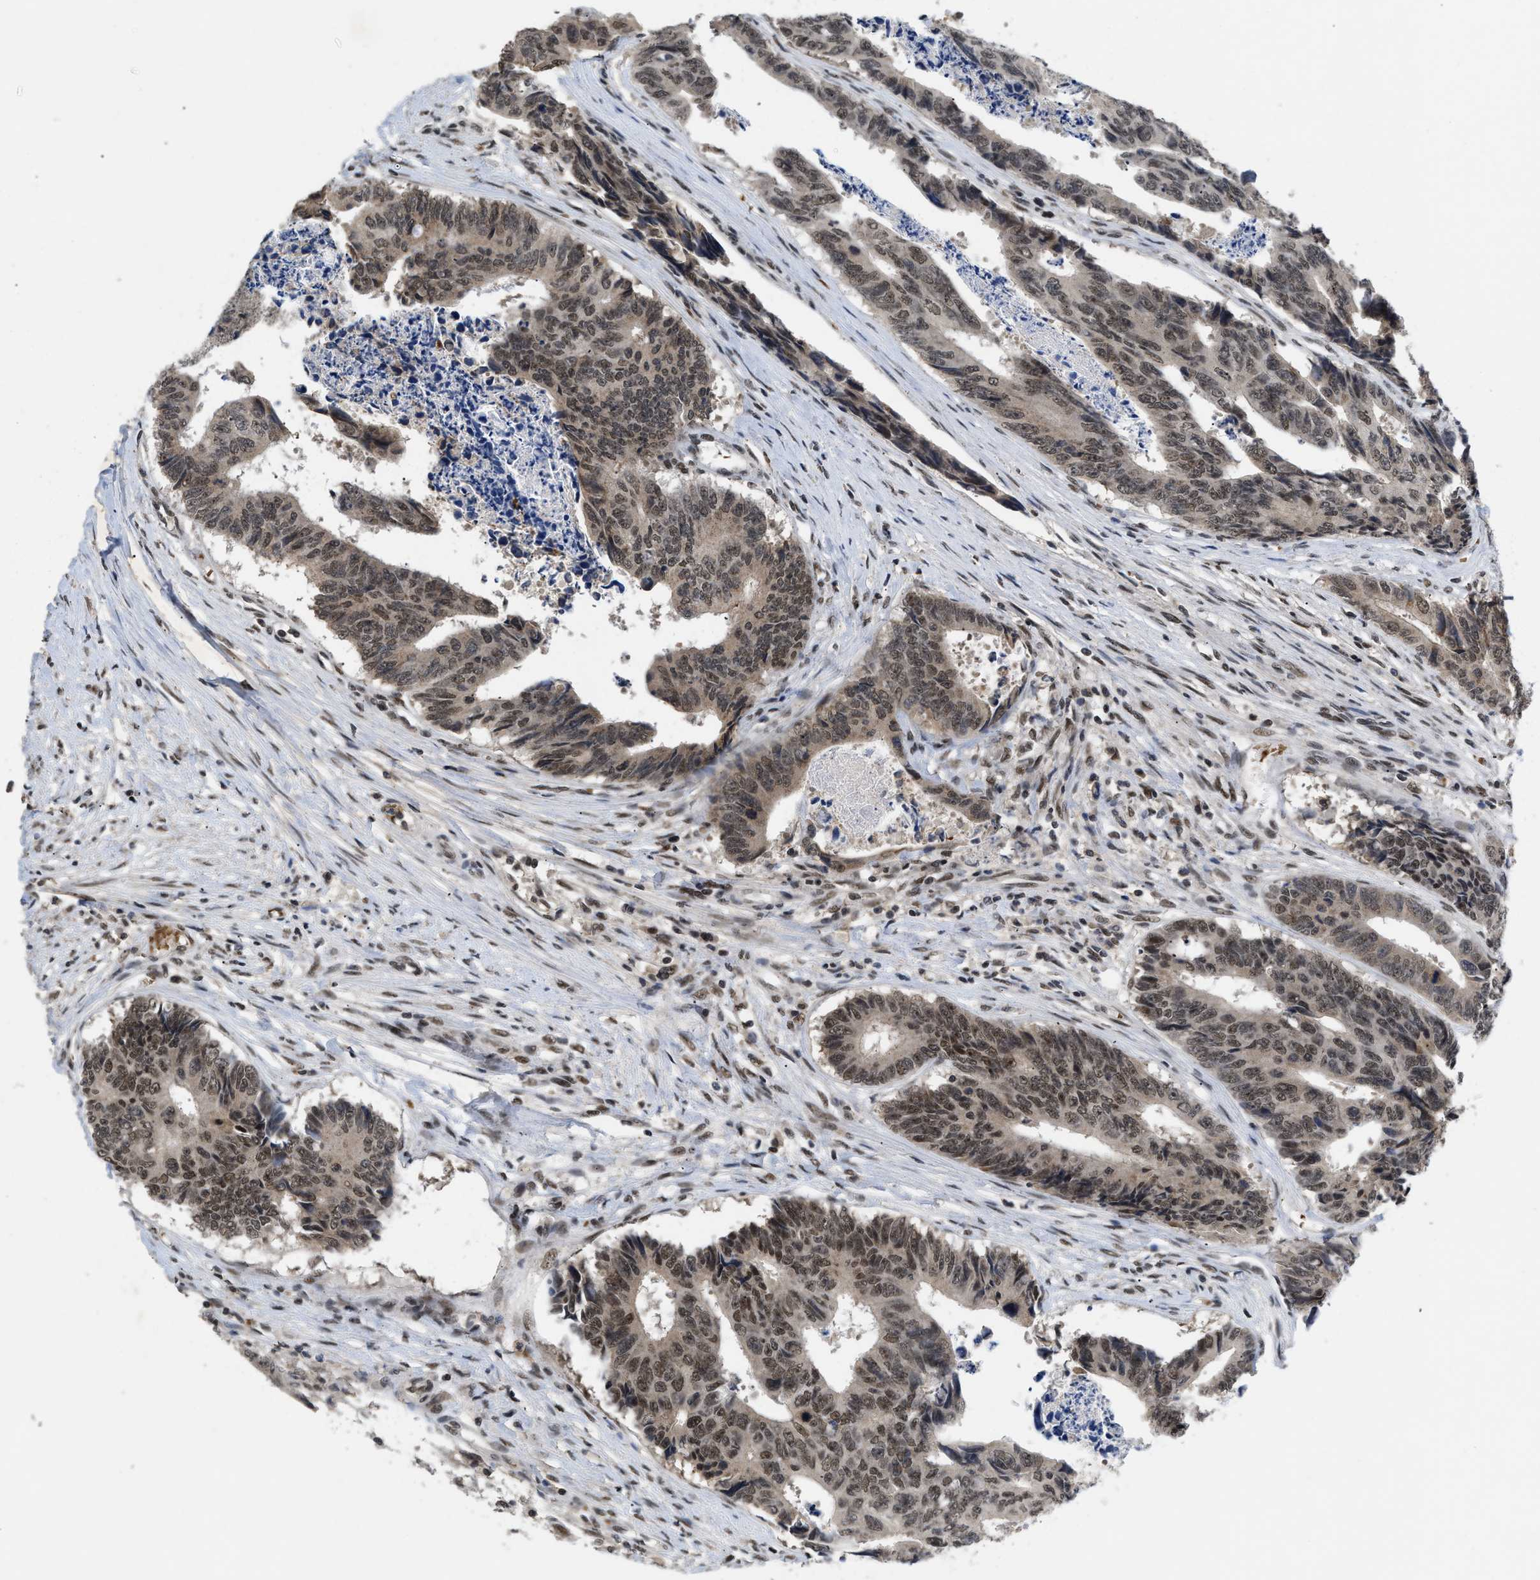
{"staining": {"intensity": "moderate", "quantity": ">75%", "location": "nuclear"}, "tissue": "colorectal cancer", "cell_type": "Tumor cells", "image_type": "cancer", "snomed": [{"axis": "morphology", "description": "Adenocarcinoma, NOS"}, {"axis": "topography", "description": "Rectum"}], "caption": "Colorectal adenocarcinoma stained with a protein marker displays moderate staining in tumor cells.", "gene": "ZNF346", "patient": {"sex": "male", "age": 84}}